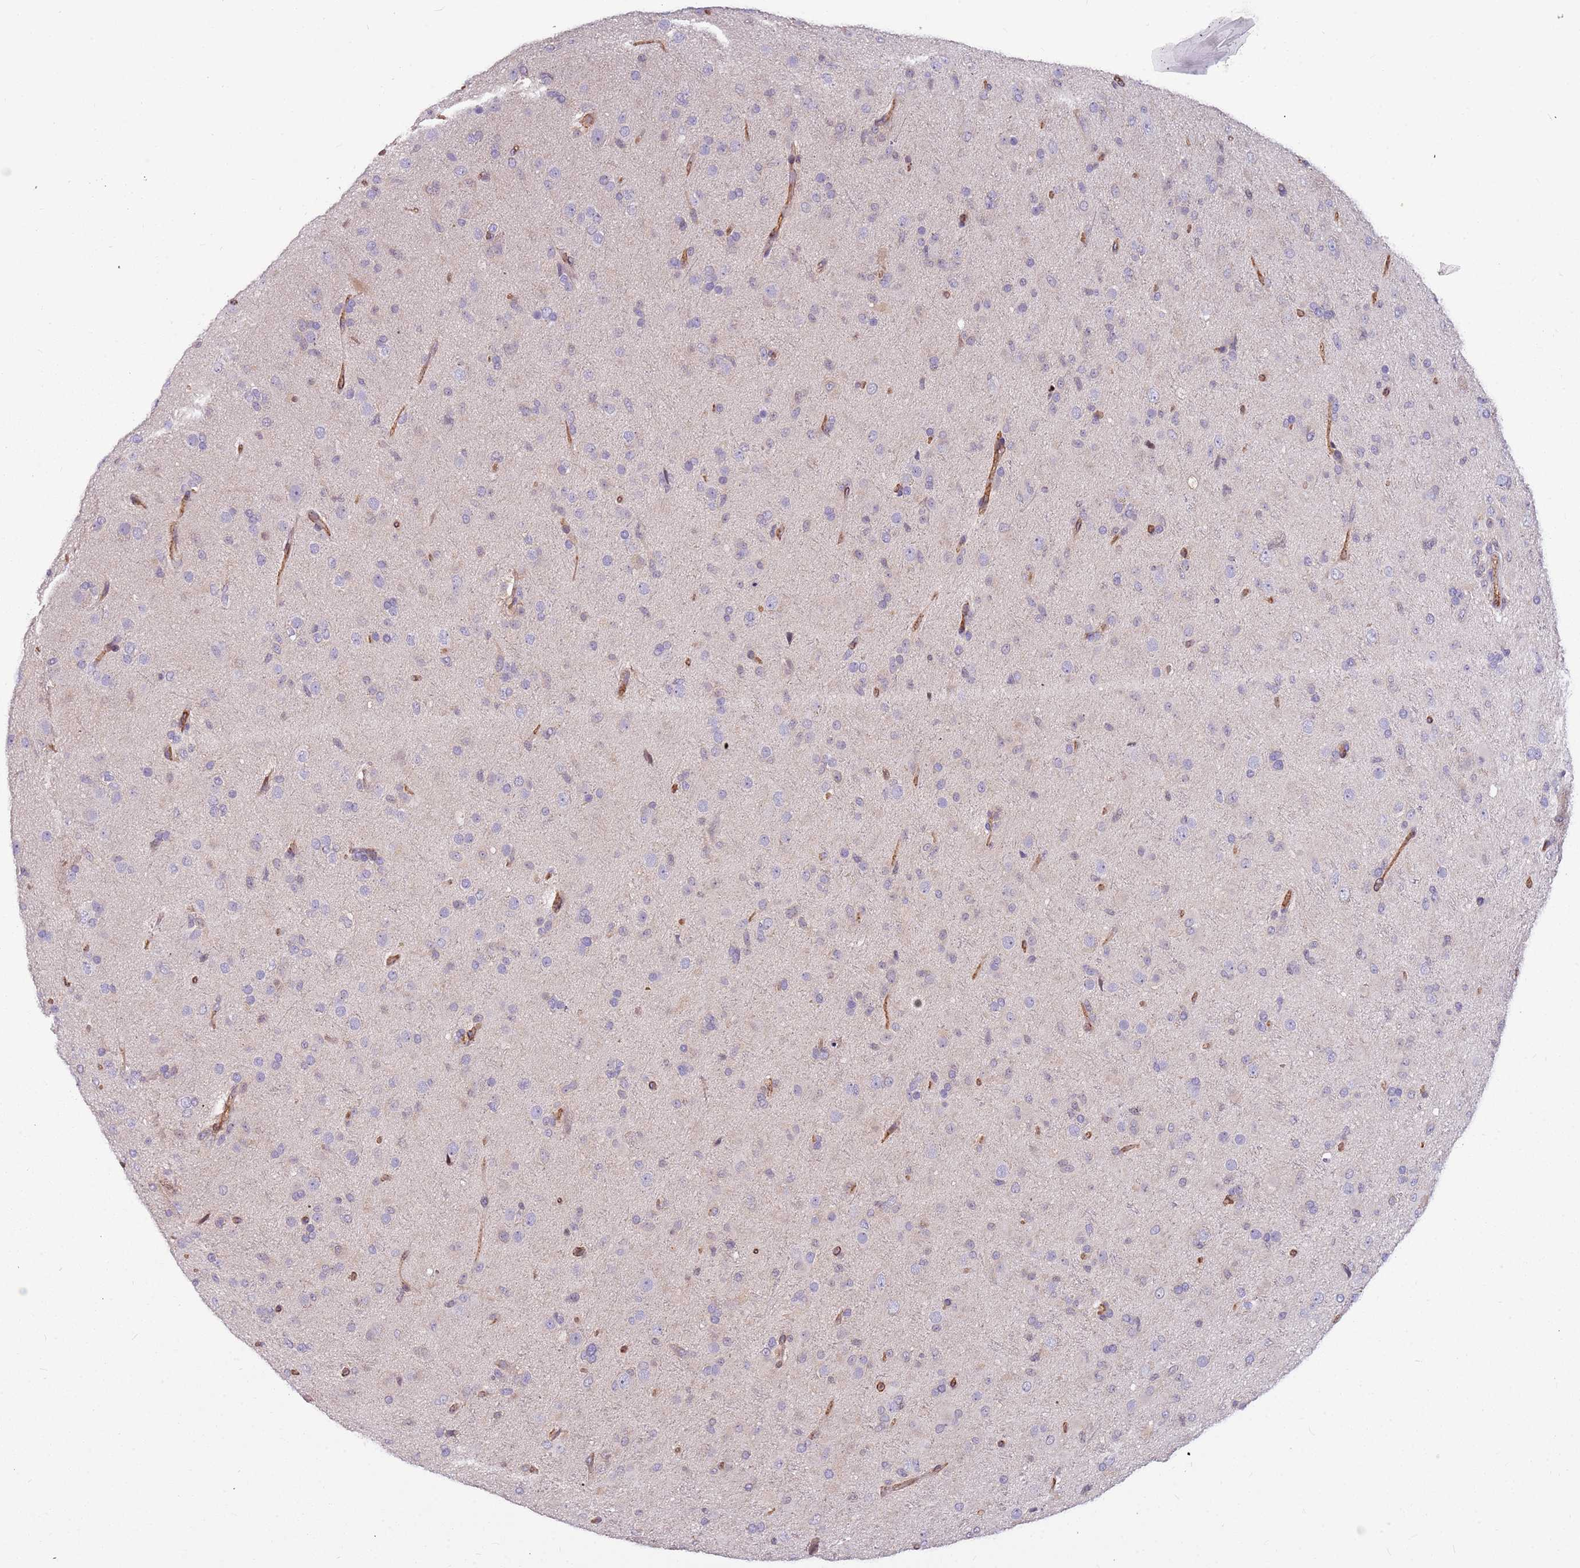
{"staining": {"intensity": "negative", "quantity": "none", "location": "none"}, "tissue": "glioma", "cell_type": "Tumor cells", "image_type": "cancer", "snomed": [{"axis": "morphology", "description": "Glioma, malignant, Low grade"}, {"axis": "topography", "description": "Brain"}], "caption": "Malignant glioma (low-grade) was stained to show a protein in brown. There is no significant positivity in tumor cells. (Immunohistochemistry (ihc), brightfield microscopy, high magnification).", "gene": "ARHGEF5", "patient": {"sex": "male", "age": 65}}